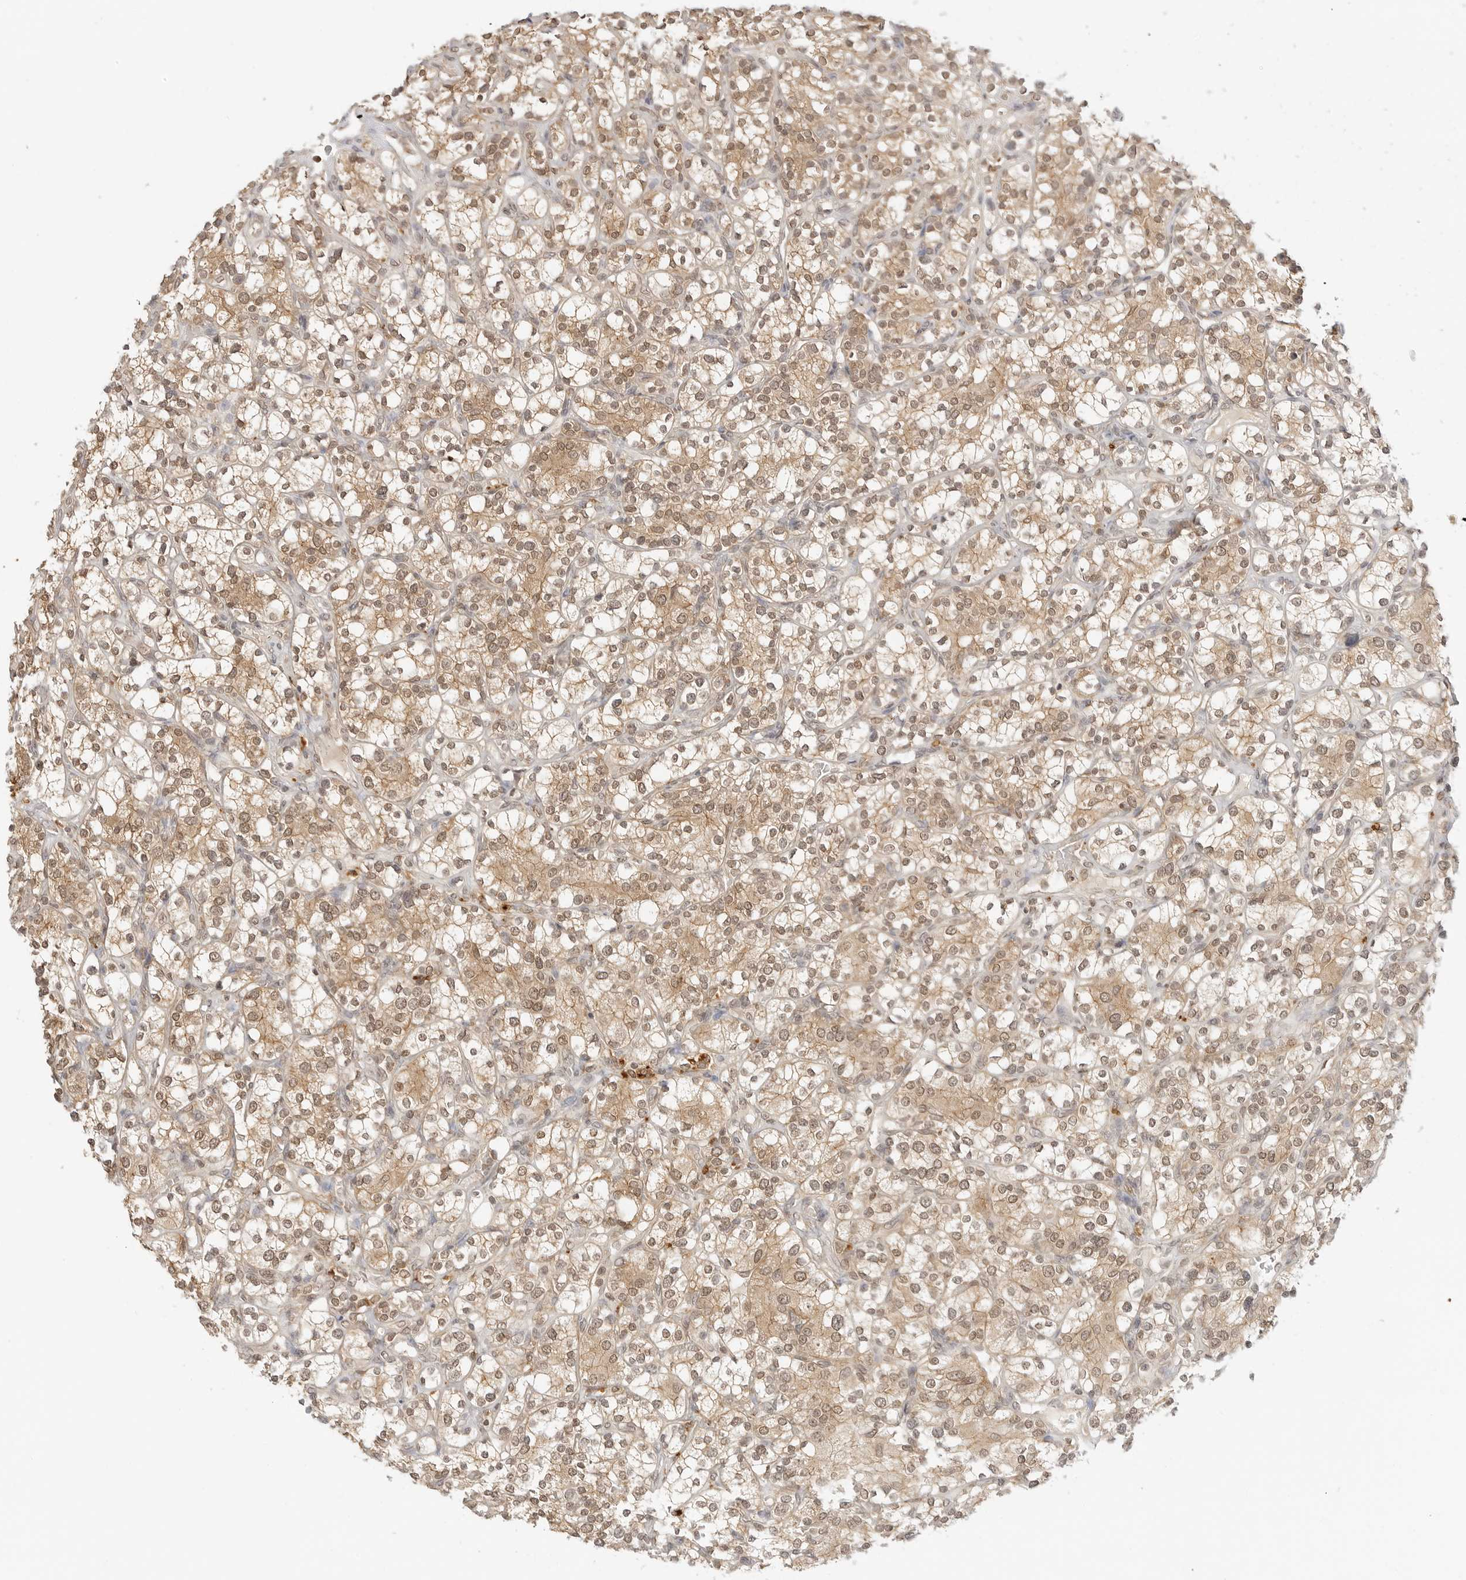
{"staining": {"intensity": "moderate", "quantity": ">75%", "location": "cytoplasmic/membranous,nuclear"}, "tissue": "renal cancer", "cell_type": "Tumor cells", "image_type": "cancer", "snomed": [{"axis": "morphology", "description": "Adenocarcinoma, NOS"}, {"axis": "topography", "description": "Kidney"}], "caption": "IHC of human renal cancer (adenocarcinoma) shows medium levels of moderate cytoplasmic/membranous and nuclear staining in about >75% of tumor cells.", "gene": "EPHA1", "patient": {"sex": "male", "age": 77}}